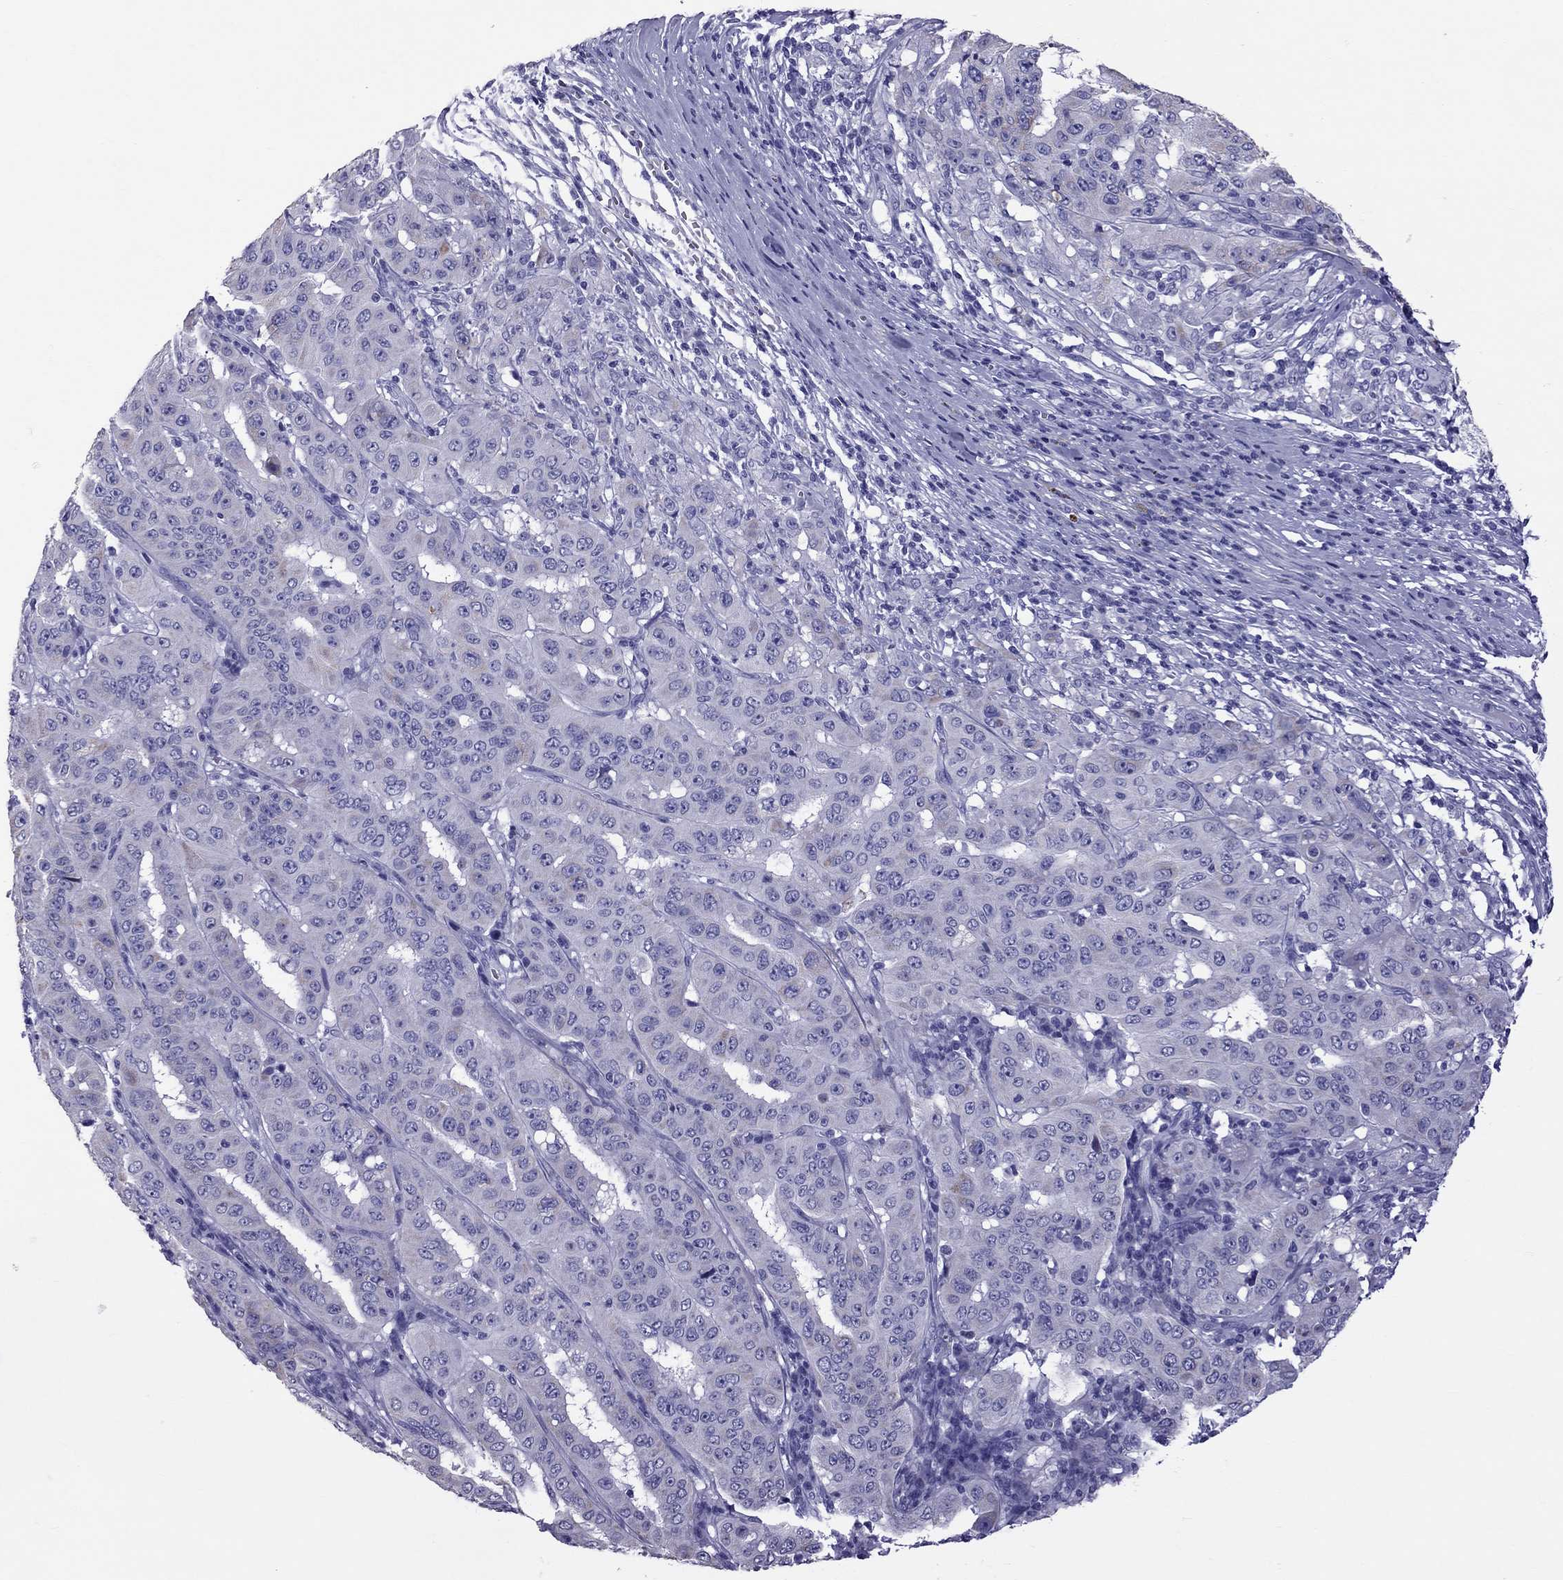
{"staining": {"intensity": "negative", "quantity": "none", "location": "none"}, "tissue": "pancreatic cancer", "cell_type": "Tumor cells", "image_type": "cancer", "snomed": [{"axis": "morphology", "description": "Adenocarcinoma, NOS"}, {"axis": "topography", "description": "Pancreas"}], "caption": "This is an immunohistochemistry (IHC) histopathology image of pancreatic adenocarcinoma. There is no staining in tumor cells.", "gene": "TTLL13", "patient": {"sex": "male", "age": 63}}